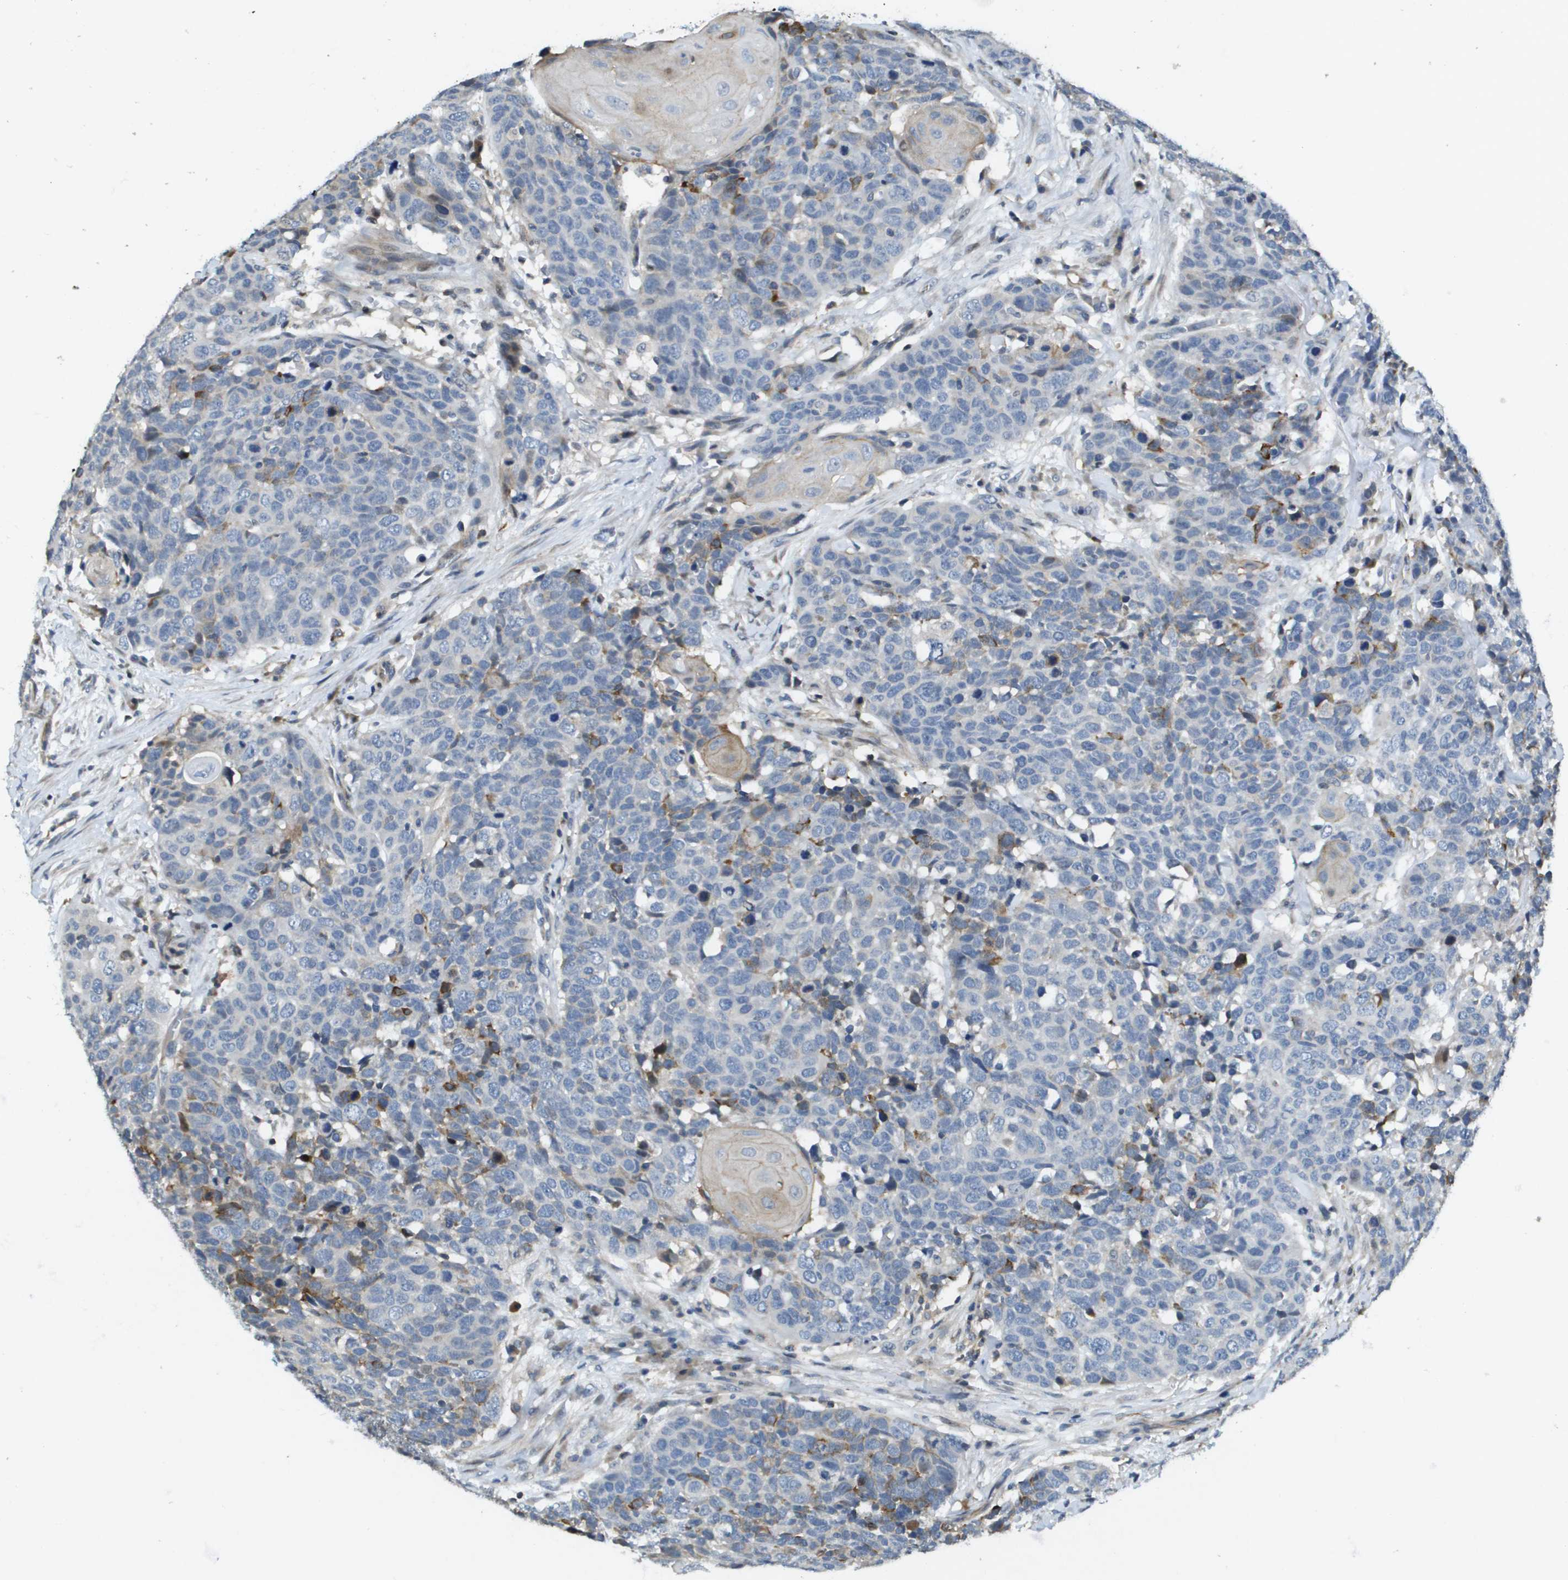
{"staining": {"intensity": "negative", "quantity": "none", "location": "none"}, "tissue": "head and neck cancer", "cell_type": "Tumor cells", "image_type": "cancer", "snomed": [{"axis": "morphology", "description": "Squamous cell carcinoma, NOS"}, {"axis": "topography", "description": "Head-Neck"}], "caption": "Immunohistochemistry (IHC) histopathology image of neoplastic tissue: human head and neck squamous cell carcinoma stained with DAB shows no significant protein staining in tumor cells.", "gene": "SCN4B", "patient": {"sex": "male", "age": 66}}